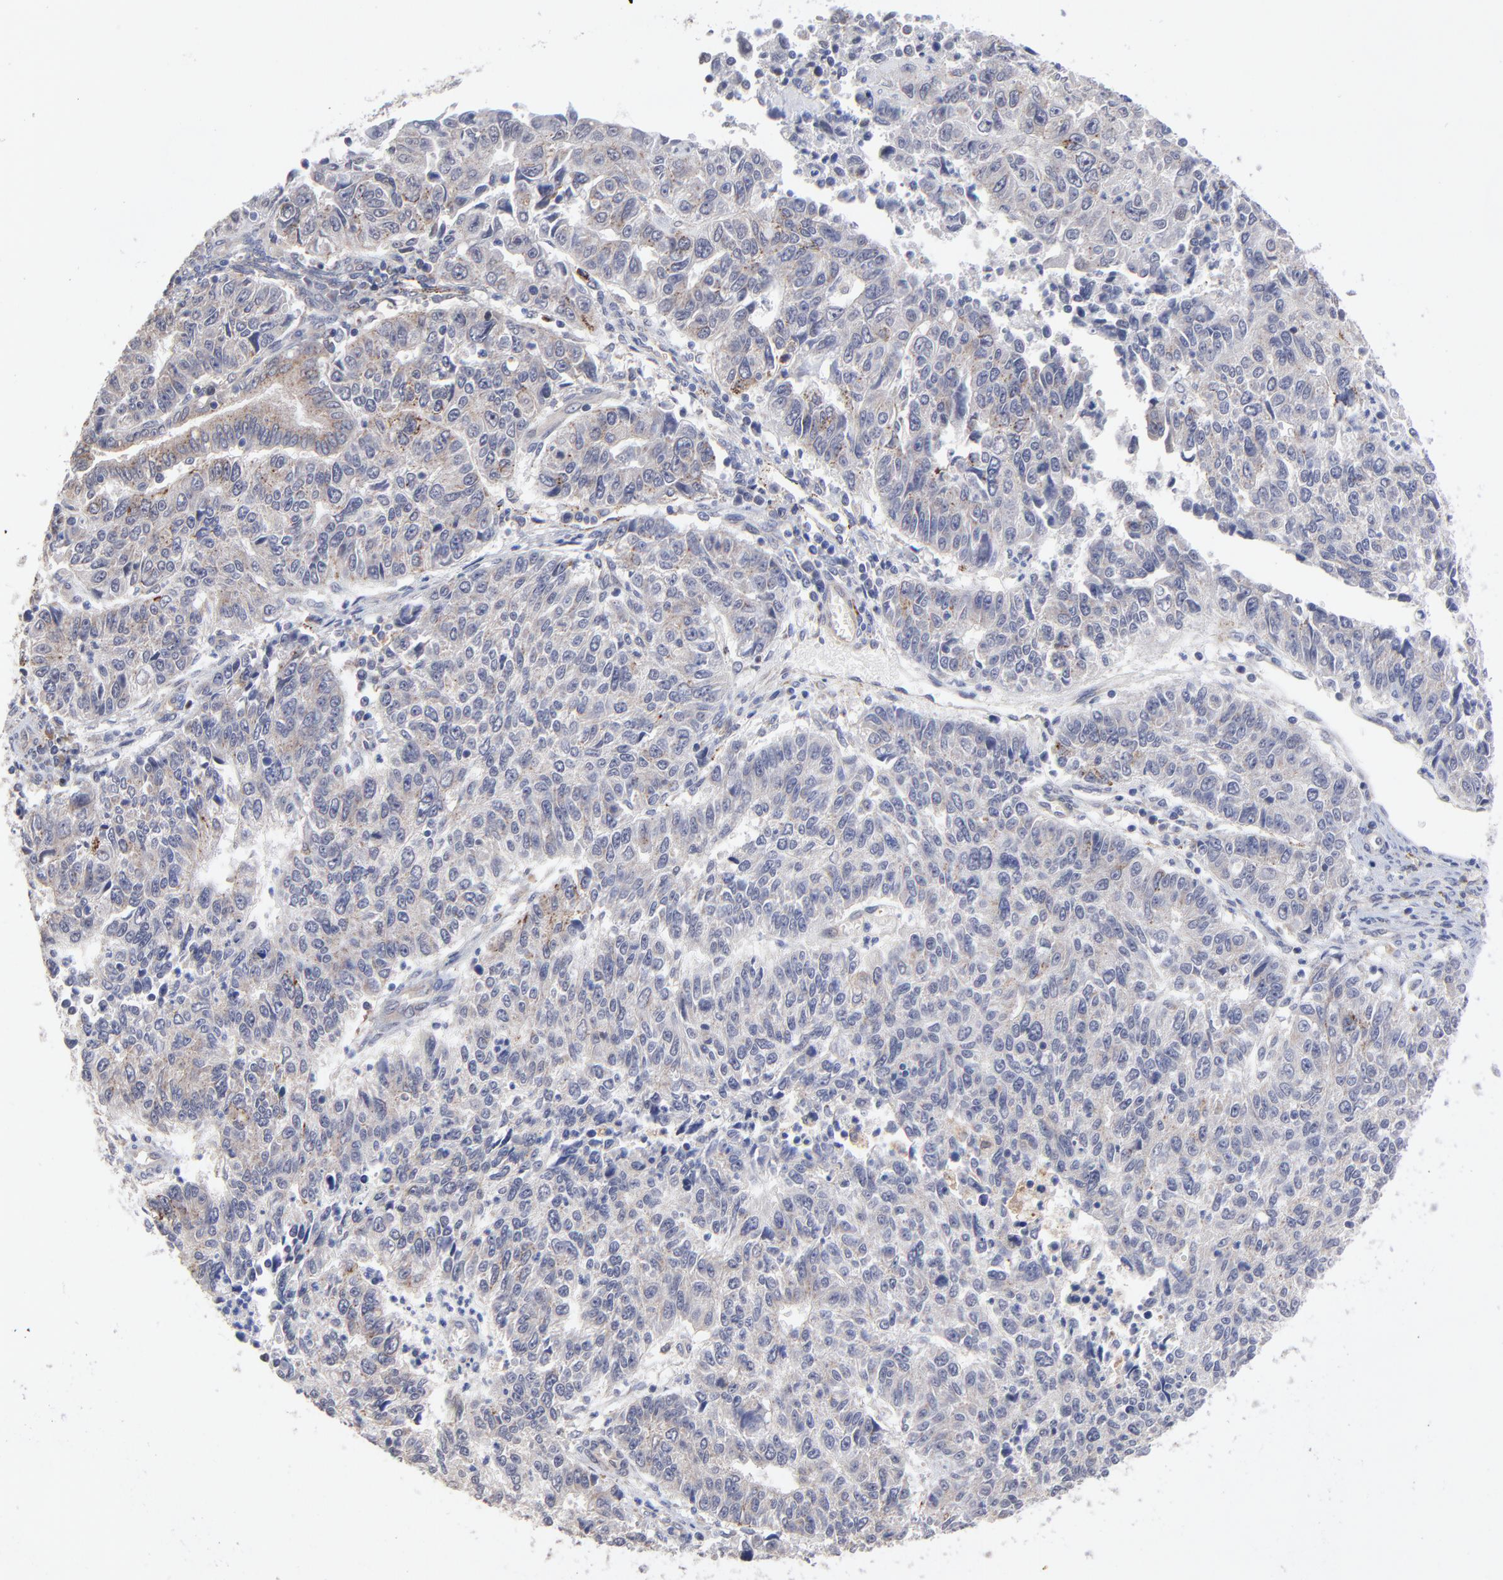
{"staining": {"intensity": "weak", "quantity": "<25%", "location": "cytoplasmic/membranous"}, "tissue": "endometrial cancer", "cell_type": "Tumor cells", "image_type": "cancer", "snomed": [{"axis": "morphology", "description": "Adenocarcinoma, NOS"}, {"axis": "topography", "description": "Endometrium"}], "caption": "The photomicrograph shows no staining of tumor cells in endometrial adenocarcinoma.", "gene": "PDE4B", "patient": {"sex": "female", "age": 42}}